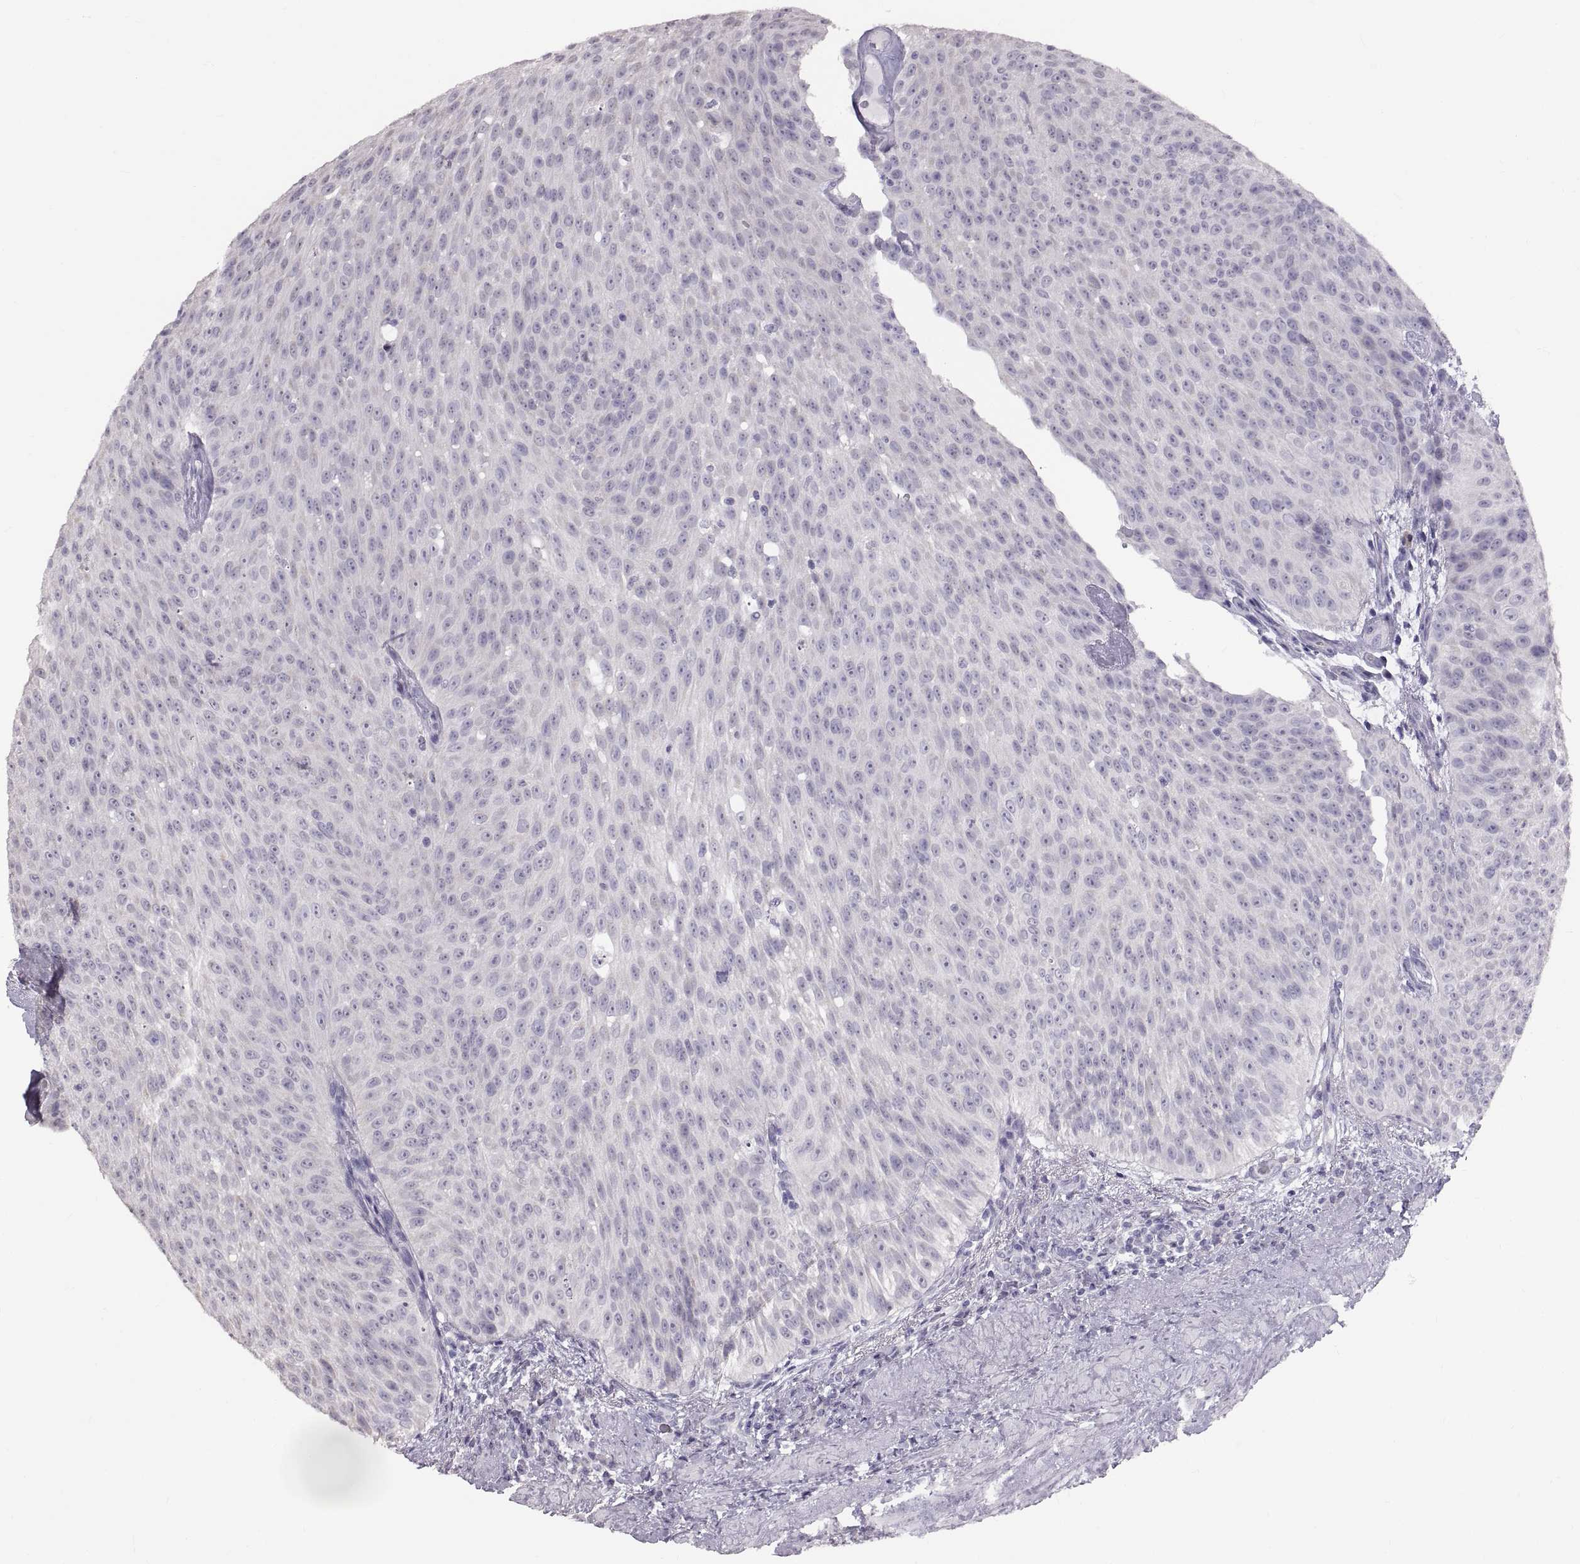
{"staining": {"intensity": "negative", "quantity": "none", "location": "none"}, "tissue": "urothelial cancer", "cell_type": "Tumor cells", "image_type": "cancer", "snomed": [{"axis": "morphology", "description": "Urothelial carcinoma, Low grade"}, {"axis": "topography", "description": "Urinary bladder"}], "caption": "The micrograph reveals no significant expression in tumor cells of urothelial cancer.", "gene": "WBP2NL", "patient": {"sex": "male", "age": 78}}